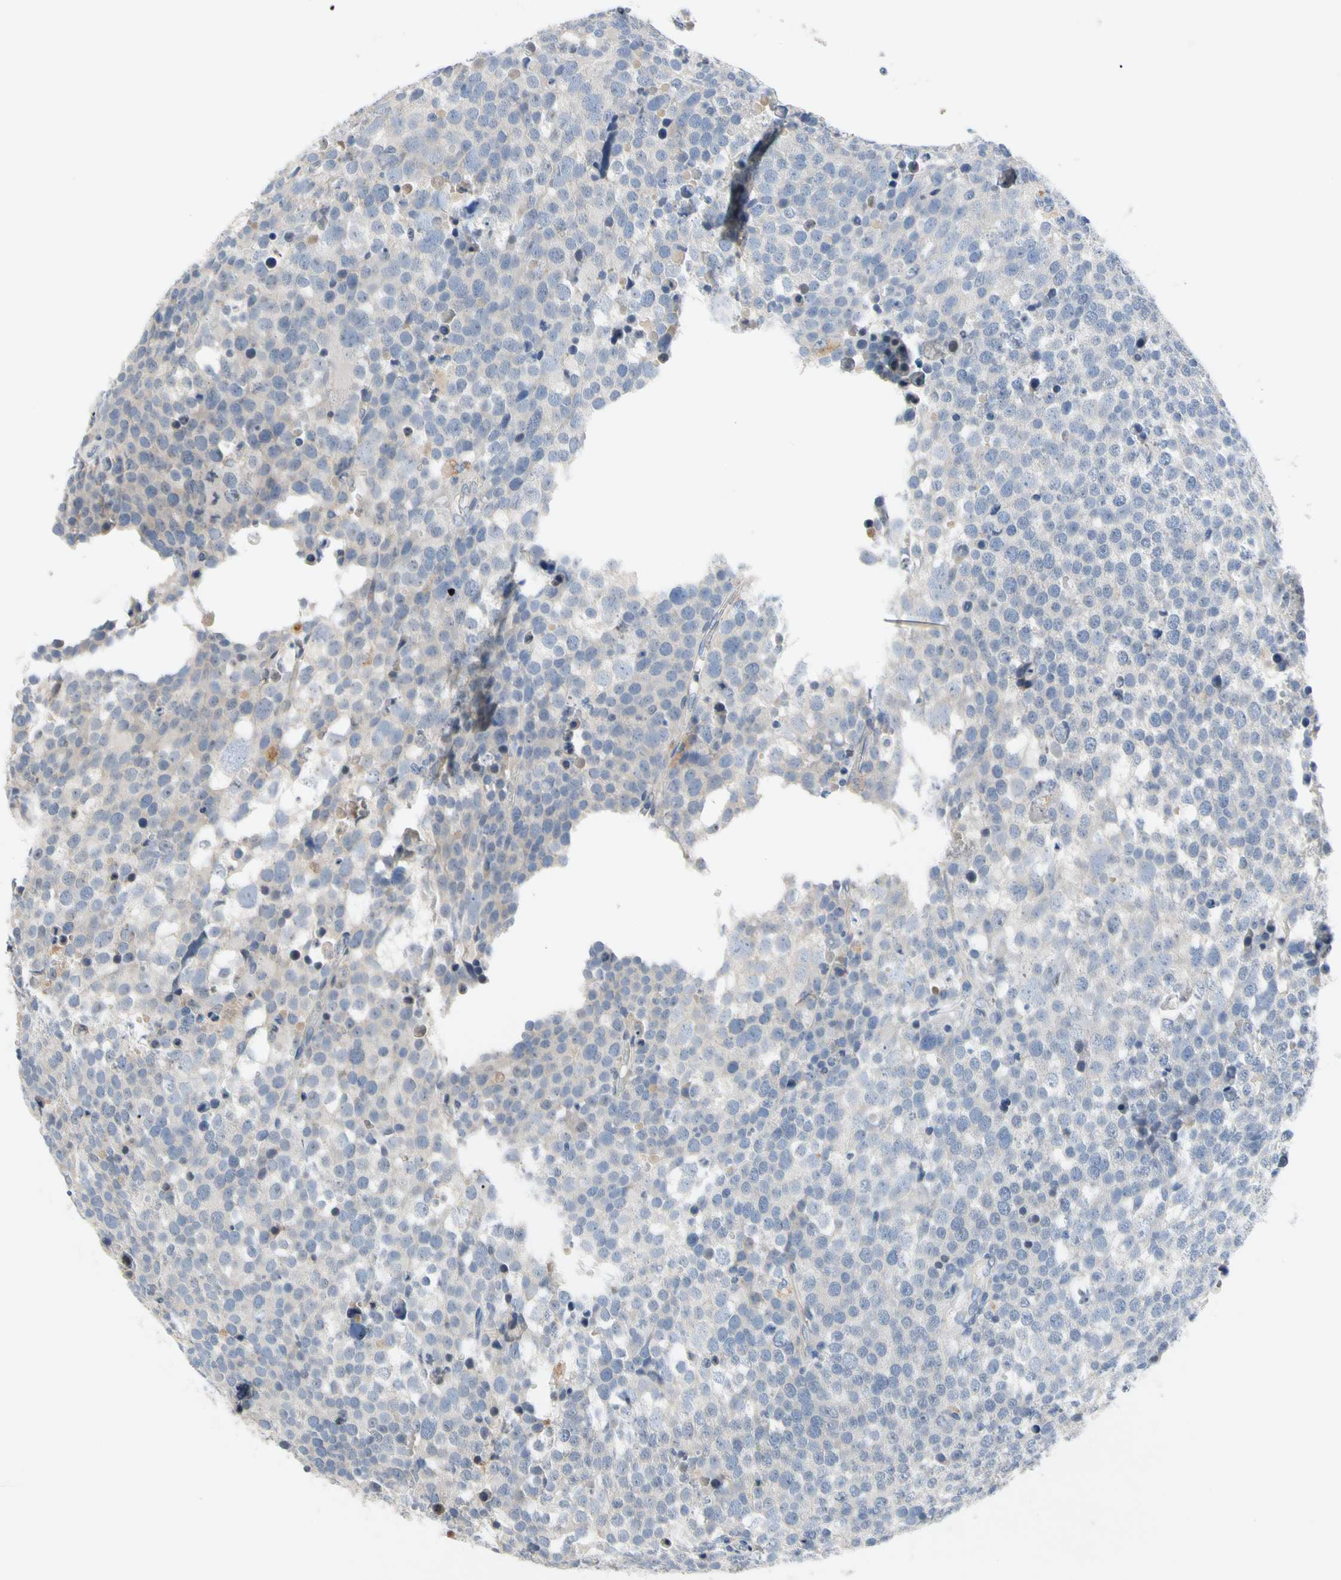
{"staining": {"intensity": "negative", "quantity": "none", "location": "none"}, "tissue": "testis cancer", "cell_type": "Tumor cells", "image_type": "cancer", "snomed": [{"axis": "morphology", "description": "Seminoma, NOS"}, {"axis": "topography", "description": "Testis"}], "caption": "Immunohistochemistry (IHC) histopathology image of neoplastic tissue: human seminoma (testis) stained with DAB (3,3'-diaminobenzidine) demonstrates no significant protein staining in tumor cells. The staining is performed using DAB brown chromogen with nuclei counter-stained in using hematoxylin.", "gene": "GAS6", "patient": {"sex": "male", "age": 71}}